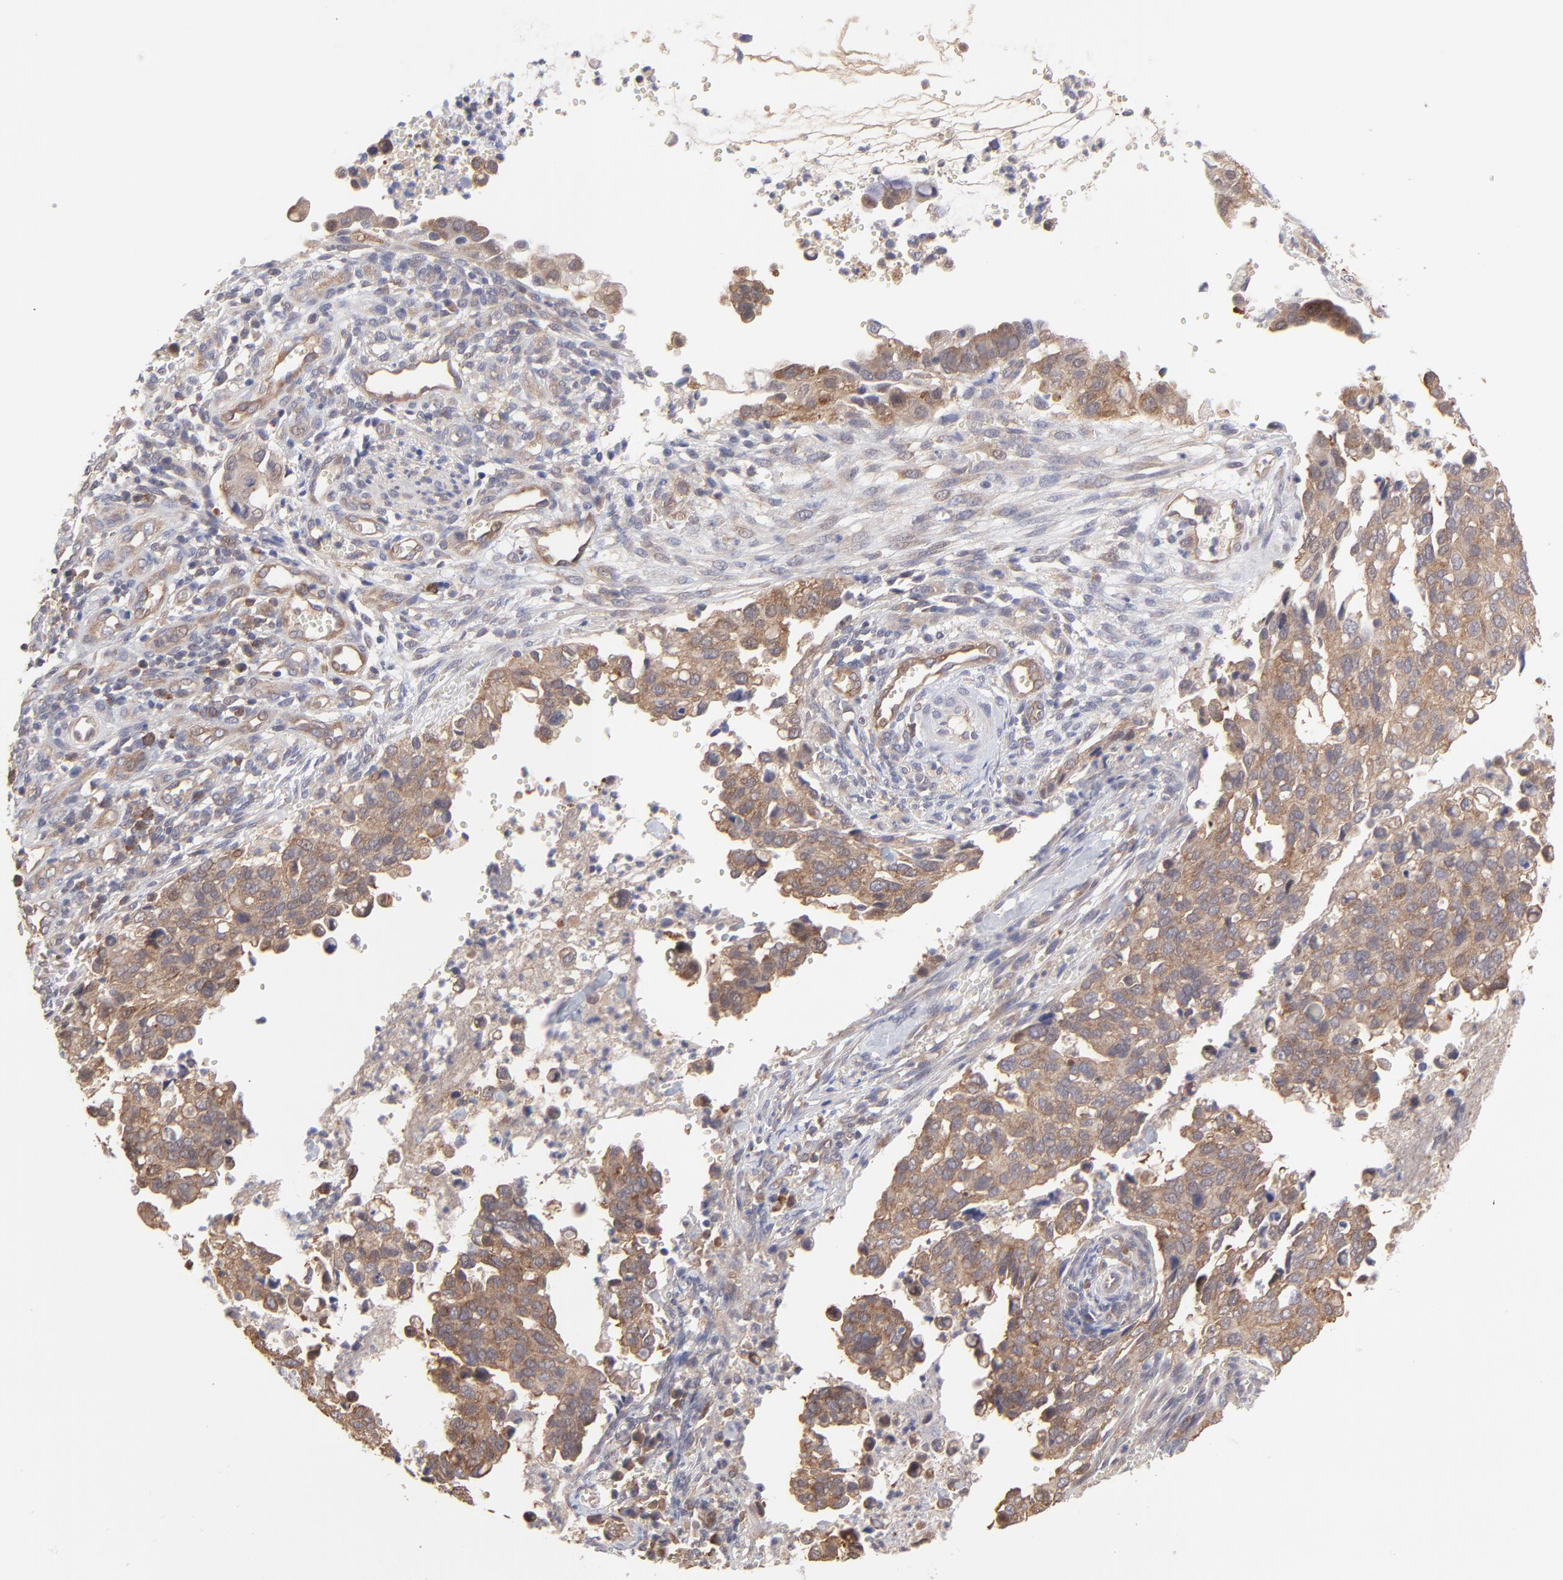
{"staining": {"intensity": "moderate", "quantity": ">75%", "location": "cytoplasmic/membranous"}, "tissue": "cervical cancer", "cell_type": "Tumor cells", "image_type": "cancer", "snomed": [{"axis": "morphology", "description": "Normal tissue, NOS"}, {"axis": "morphology", "description": "Squamous cell carcinoma, NOS"}, {"axis": "topography", "description": "Cervix"}], "caption": "Immunohistochemistry (IHC) (DAB (3,3'-diaminobenzidine)) staining of cervical cancer displays moderate cytoplasmic/membranous protein positivity in about >75% of tumor cells.", "gene": "GART", "patient": {"sex": "female", "age": 45}}